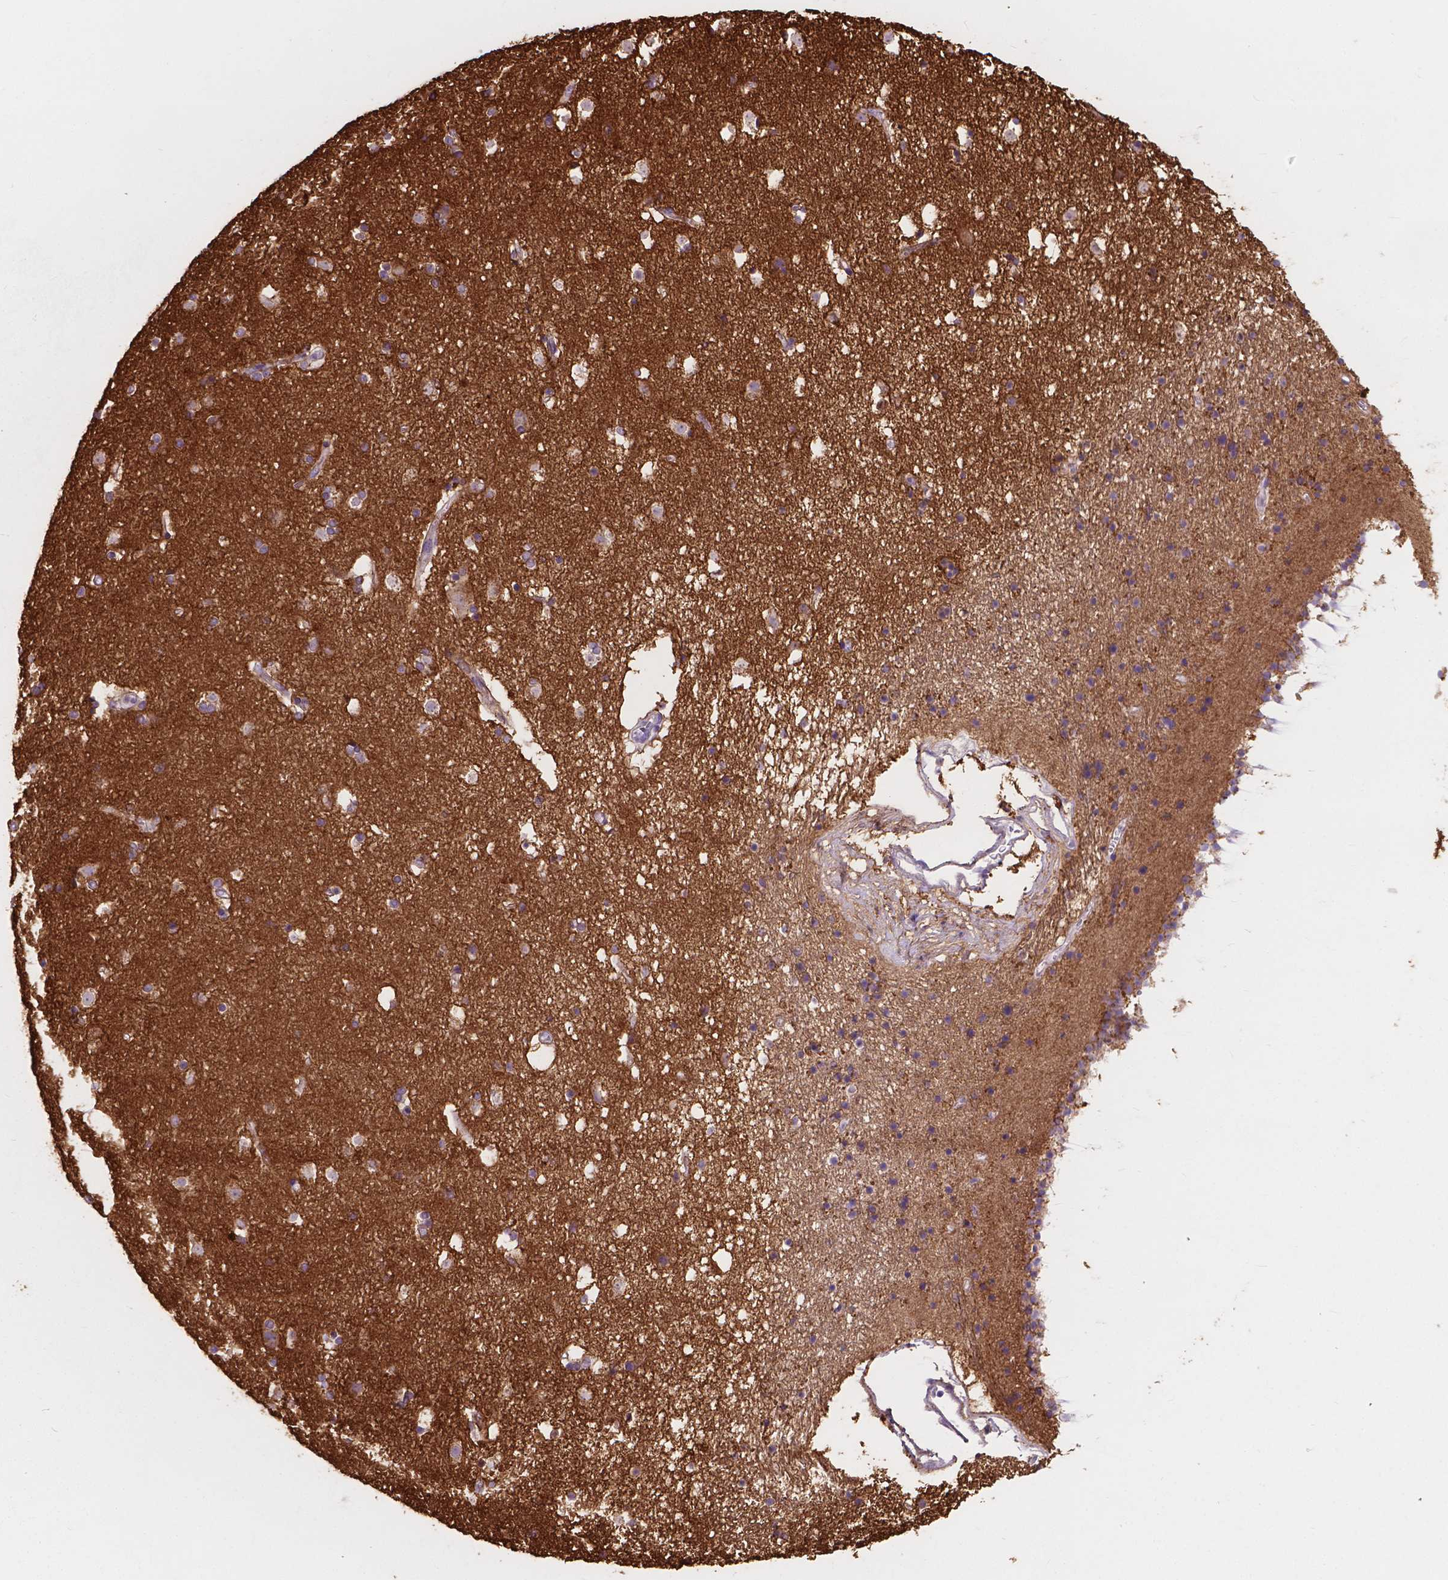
{"staining": {"intensity": "negative", "quantity": "none", "location": "none"}, "tissue": "caudate", "cell_type": "Glial cells", "image_type": "normal", "snomed": [{"axis": "morphology", "description": "Normal tissue, NOS"}, {"axis": "topography", "description": "Lateral ventricle wall"}], "caption": "Immunohistochemical staining of benign caudate shows no significant expression in glial cells.", "gene": "GNAO1", "patient": {"sex": "female", "age": 71}}